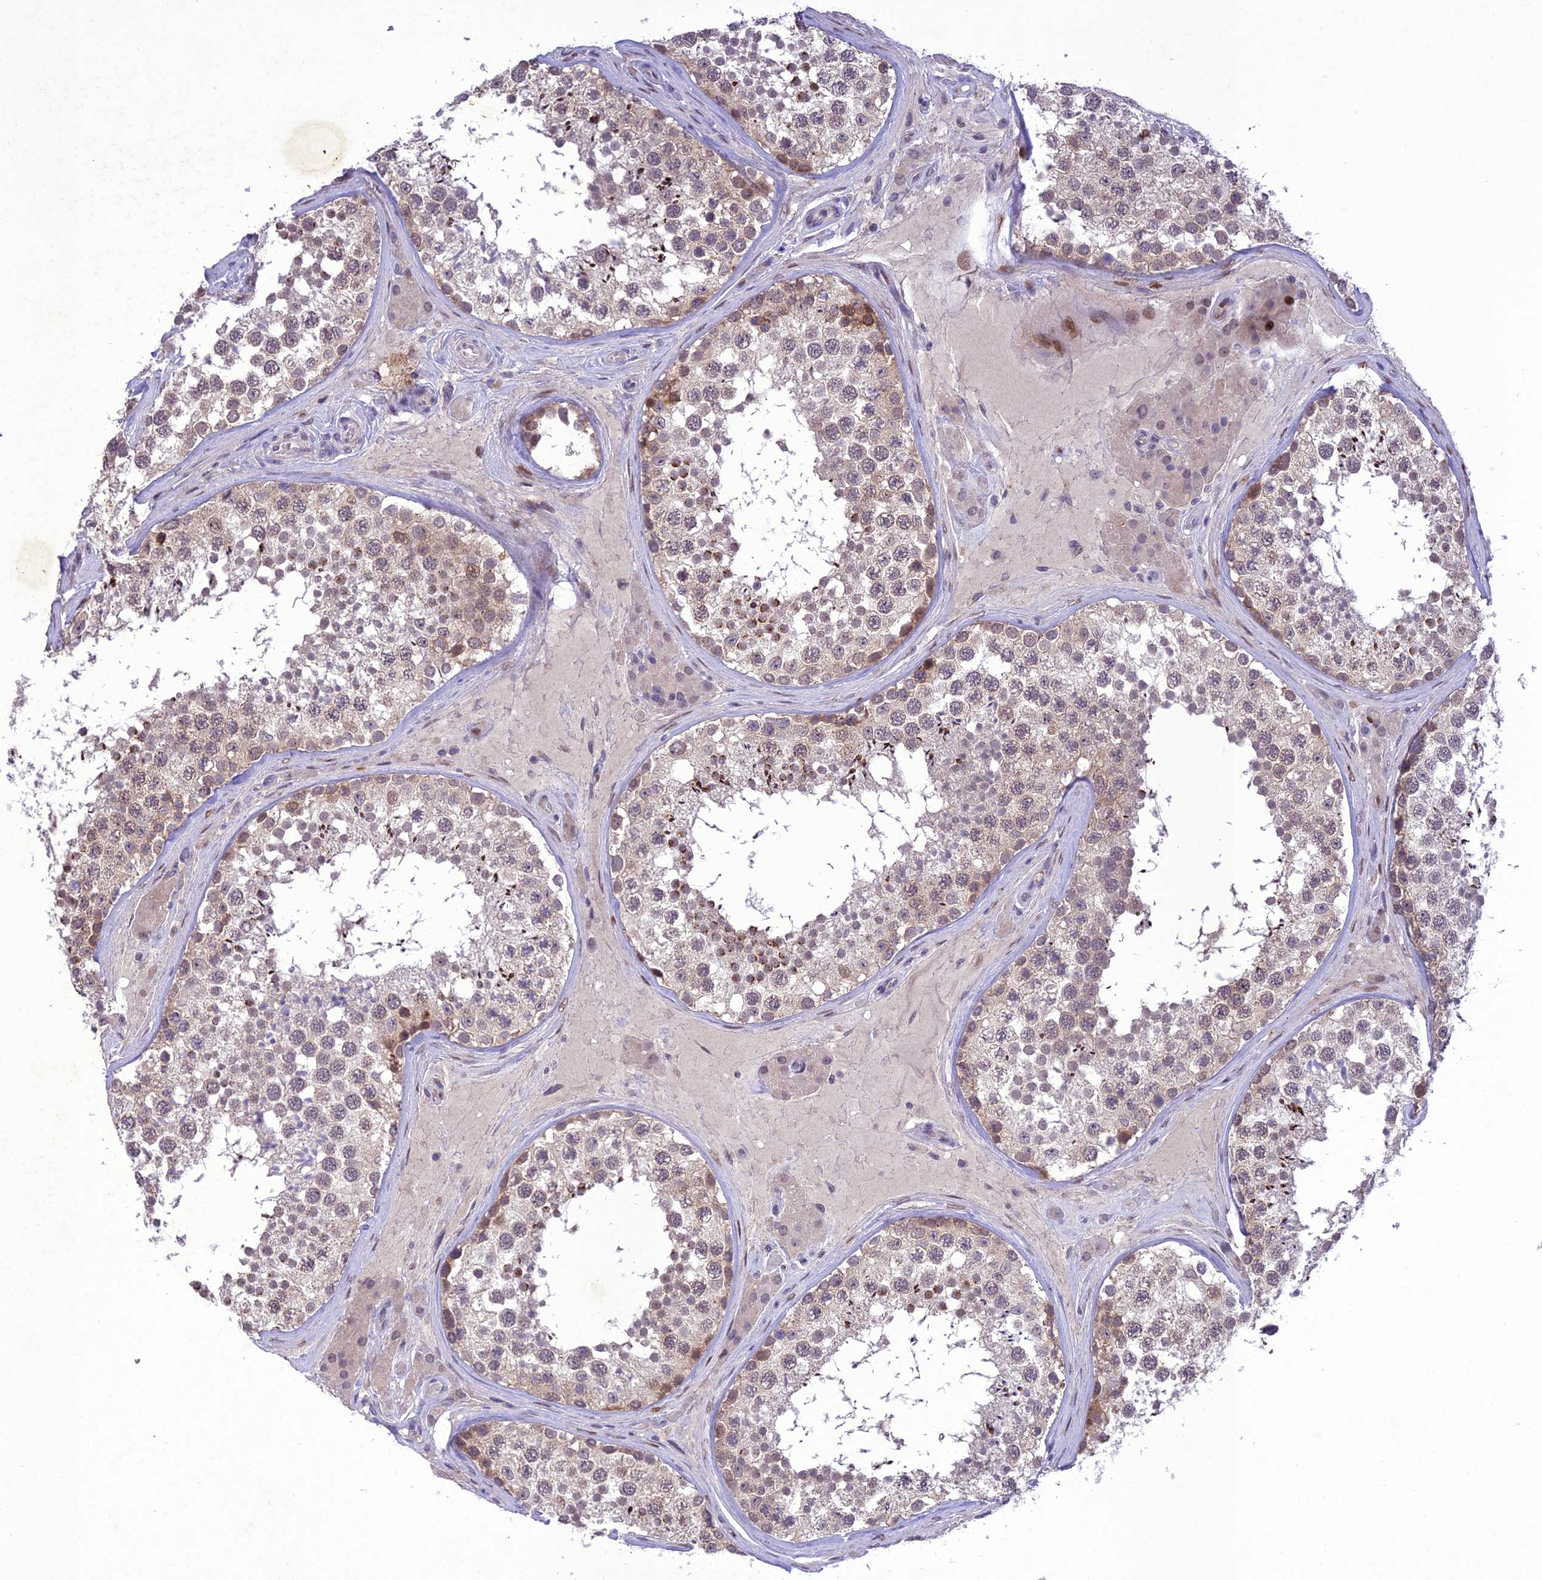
{"staining": {"intensity": "moderate", "quantity": "25%-75%", "location": "cytoplasmic/membranous,nuclear"}, "tissue": "testis", "cell_type": "Cells in seminiferous ducts", "image_type": "normal", "snomed": [{"axis": "morphology", "description": "Normal tissue, NOS"}, {"axis": "topography", "description": "Testis"}], "caption": "Immunohistochemistry of unremarkable human testis displays medium levels of moderate cytoplasmic/membranous,nuclear positivity in about 25%-75% of cells in seminiferous ducts. (DAB = brown stain, brightfield microscopy at high magnification).", "gene": "ANKRD52", "patient": {"sex": "male", "age": 46}}